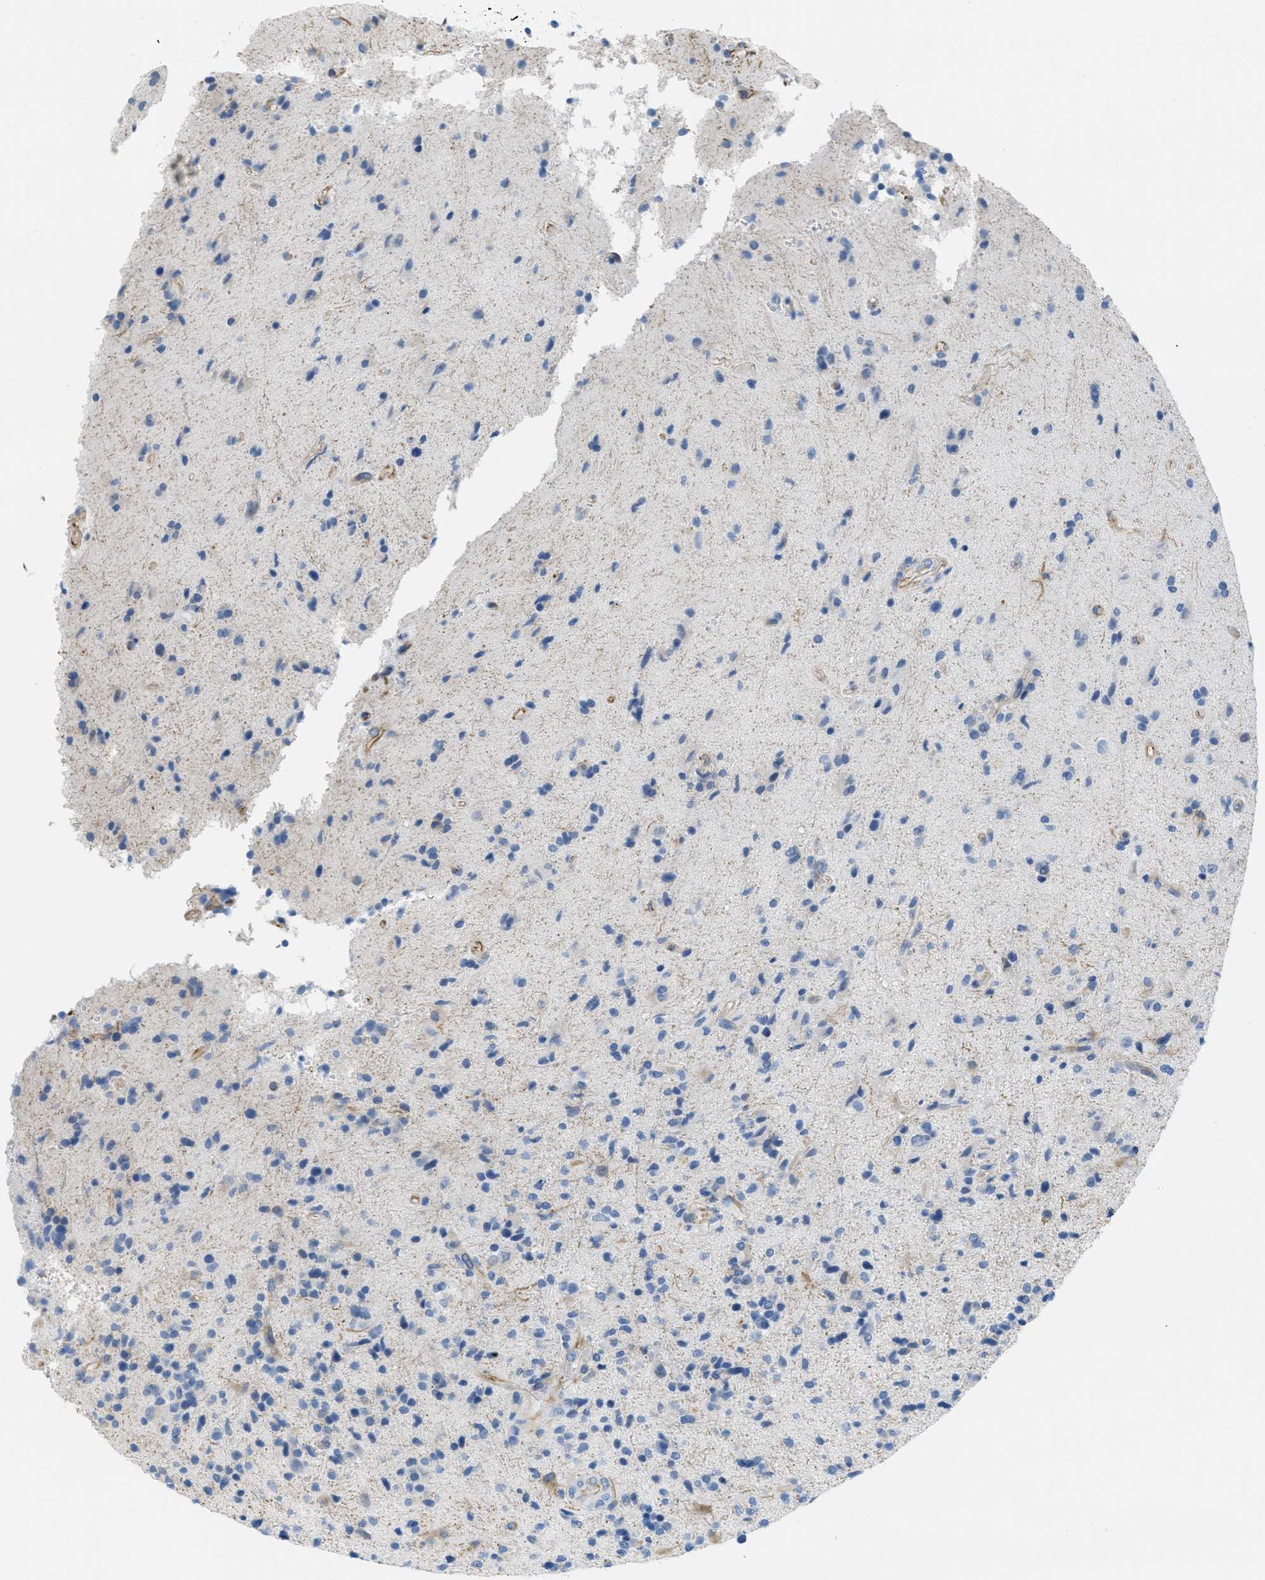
{"staining": {"intensity": "negative", "quantity": "none", "location": "none"}, "tissue": "glioma", "cell_type": "Tumor cells", "image_type": "cancer", "snomed": [{"axis": "morphology", "description": "Glioma, malignant, High grade"}, {"axis": "topography", "description": "Brain"}], "caption": "Glioma stained for a protein using IHC exhibits no positivity tumor cells.", "gene": "SLC12A1", "patient": {"sex": "male", "age": 72}}